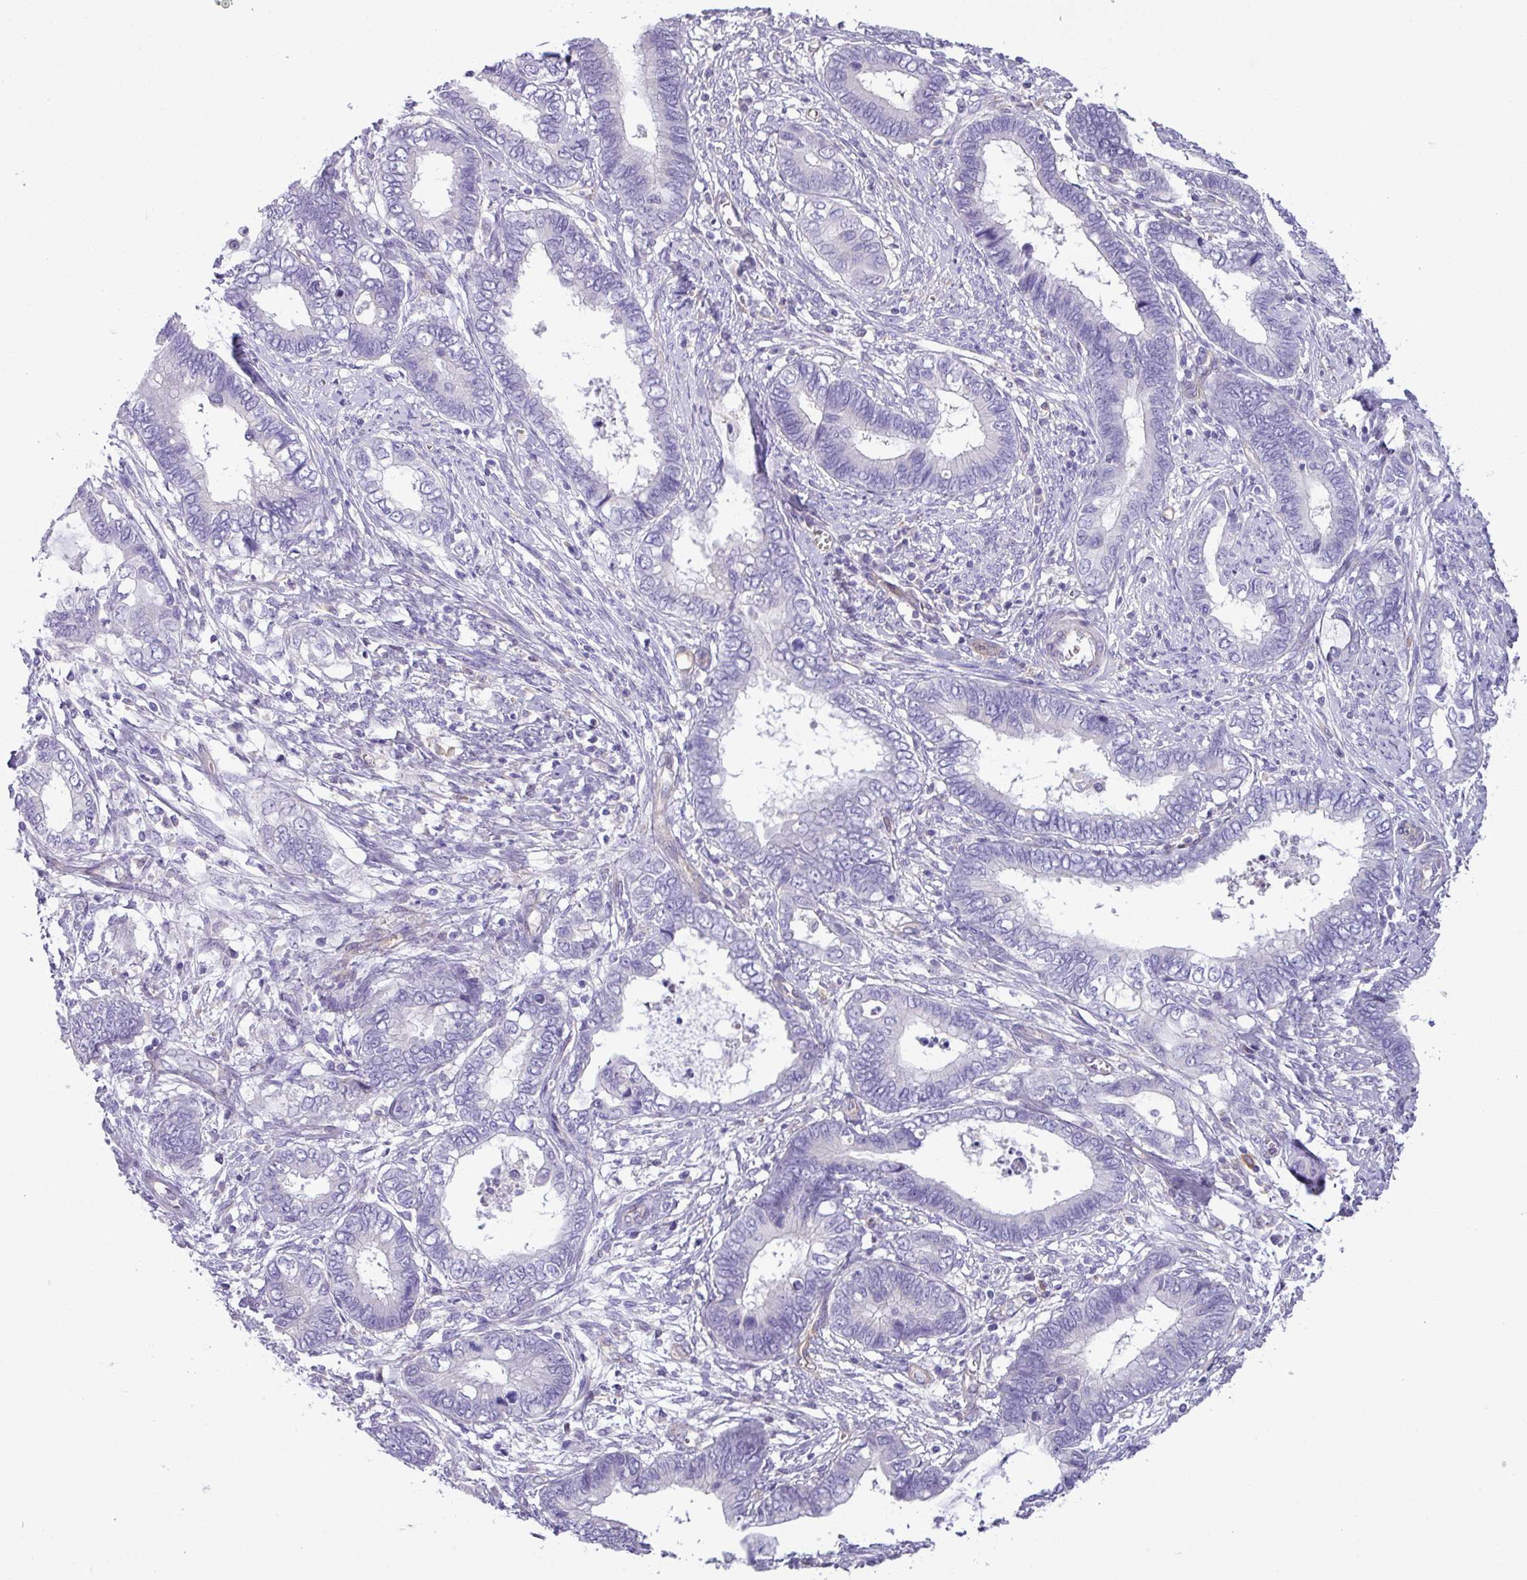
{"staining": {"intensity": "negative", "quantity": "none", "location": "none"}, "tissue": "cervical cancer", "cell_type": "Tumor cells", "image_type": "cancer", "snomed": [{"axis": "morphology", "description": "Adenocarcinoma, NOS"}, {"axis": "topography", "description": "Cervix"}], "caption": "DAB (3,3'-diaminobenzidine) immunohistochemical staining of human cervical cancer displays no significant staining in tumor cells.", "gene": "KIRREL3", "patient": {"sex": "female", "age": 44}}